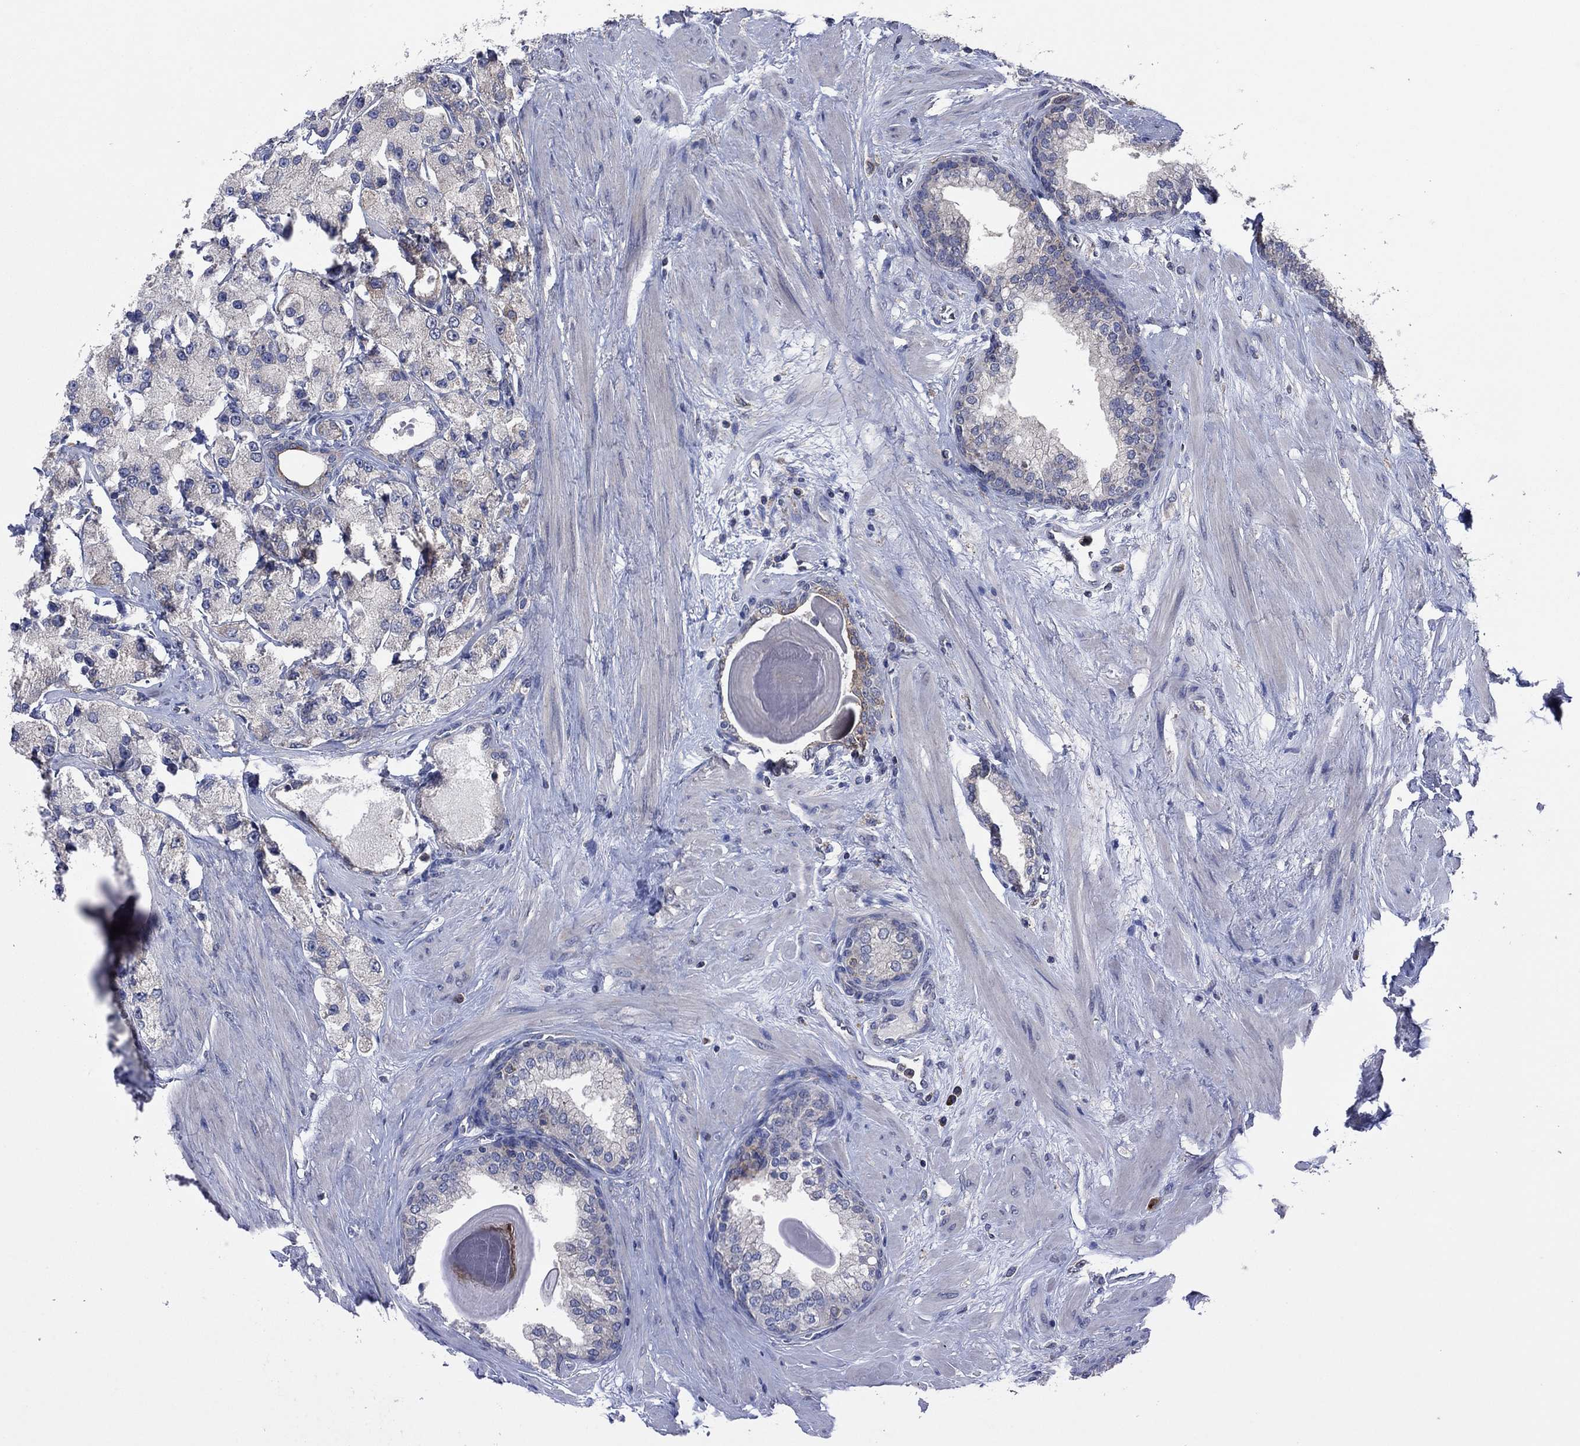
{"staining": {"intensity": "negative", "quantity": "none", "location": "none"}, "tissue": "prostate cancer", "cell_type": "Tumor cells", "image_type": "cancer", "snomed": [{"axis": "morphology", "description": "Adenocarcinoma, NOS"}, {"axis": "topography", "description": "Prostate and seminal vesicle, NOS"}, {"axis": "topography", "description": "Prostate"}], "caption": "DAB immunohistochemical staining of prostate adenocarcinoma demonstrates no significant expression in tumor cells. (DAB (3,3'-diaminobenzidine) IHC, high magnification).", "gene": "MEA1", "patient": {"sex": "male", "age": 64}}